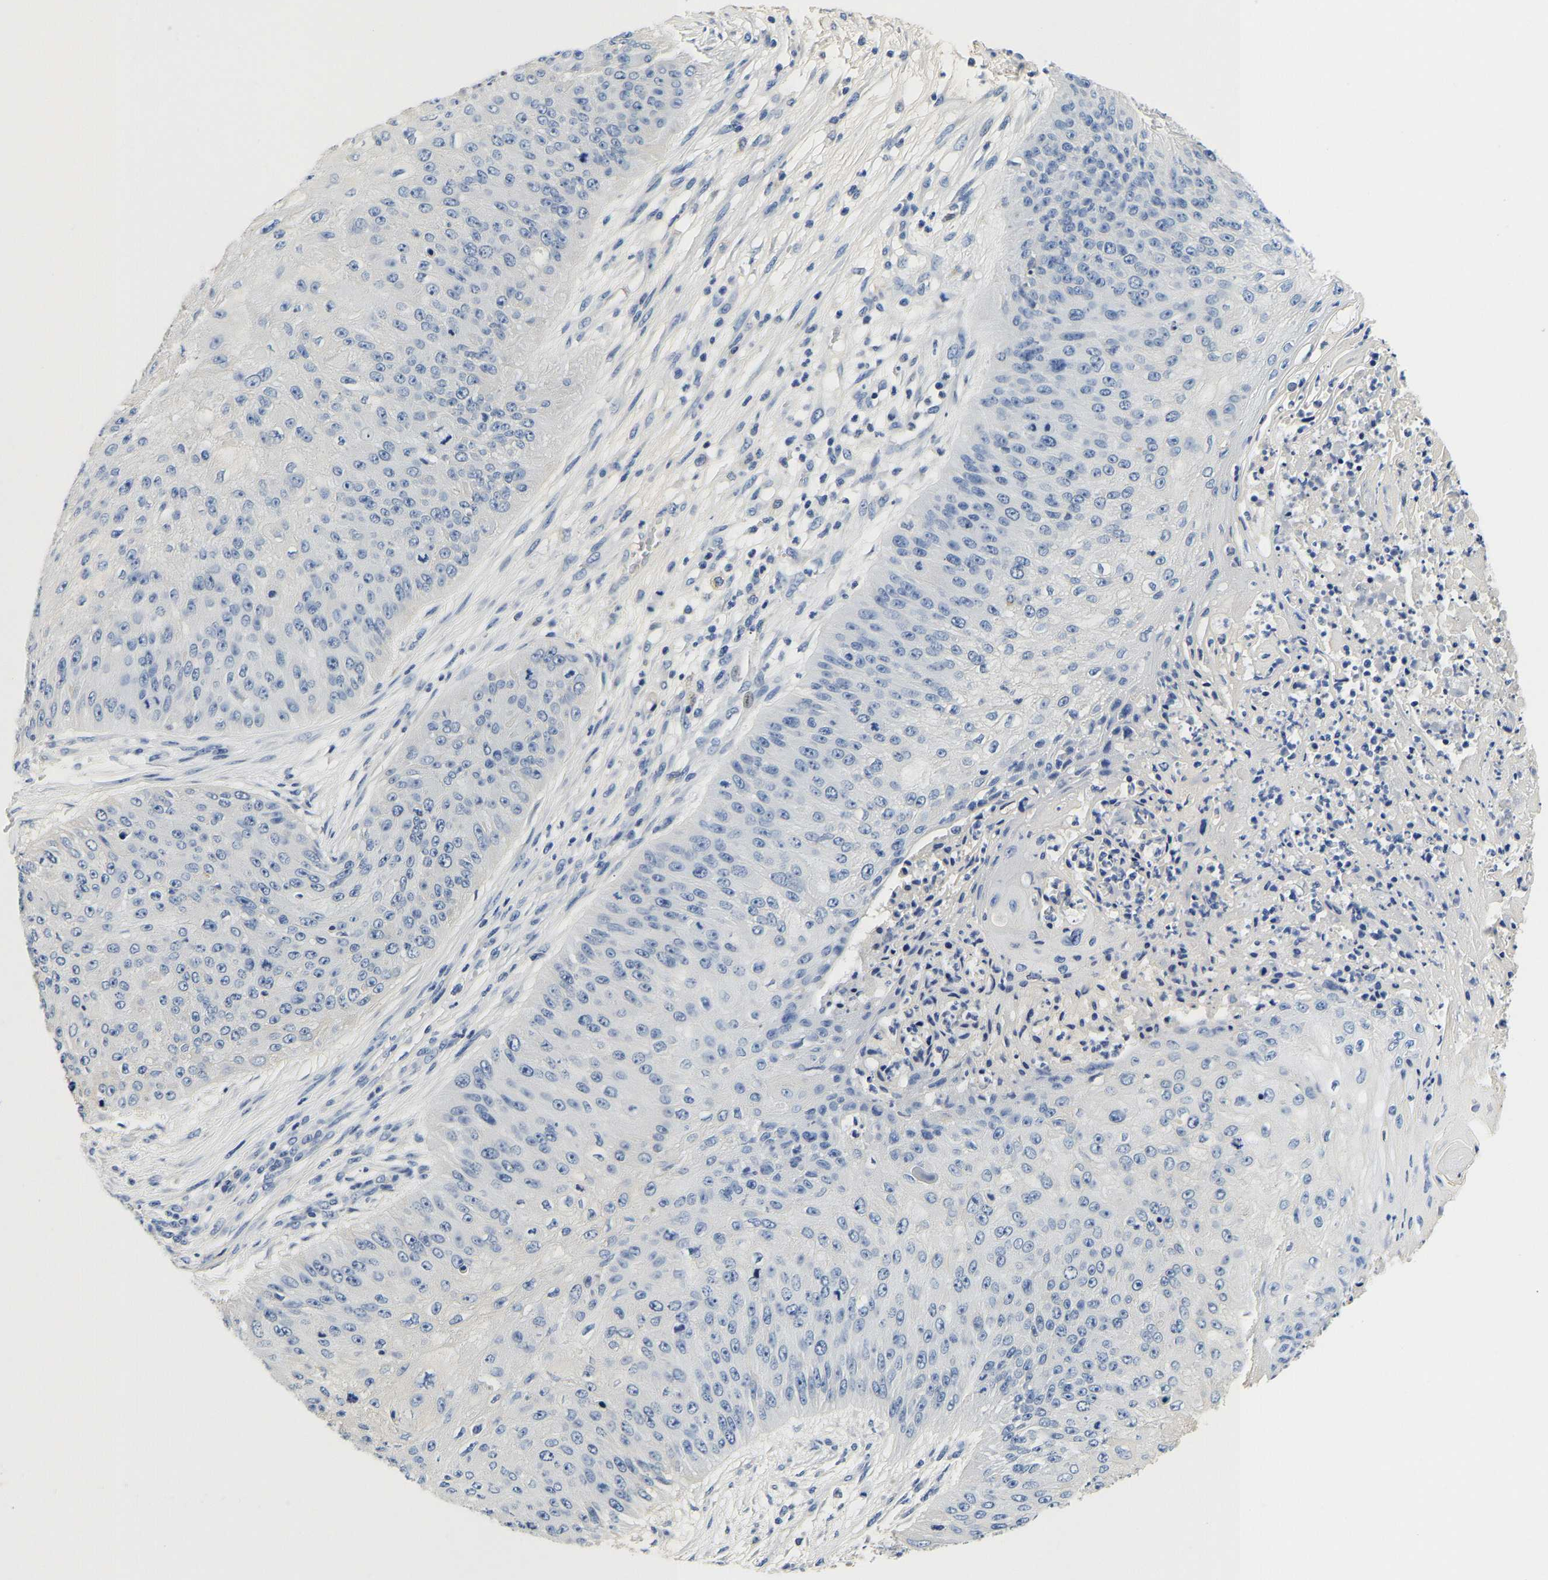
{"staining": {"intensity": "negative", "quantity": "none", "location": "none"}, "tissue": "skin cancer", "cell_type": "Tumor cells", "image_type": "cancer", "snomed": [{"axis": "morphology", "description": "Squamous cell carcinoma, NOS"}, {"axis": "topography", "description": "Skin"}], "caption": "Immunohistochemical staining of skin squamous cell carcinoma reveals no significant staining in tumor cells.", "gene": "PCK2", "patient": {"sex": "female", "age": 80}}